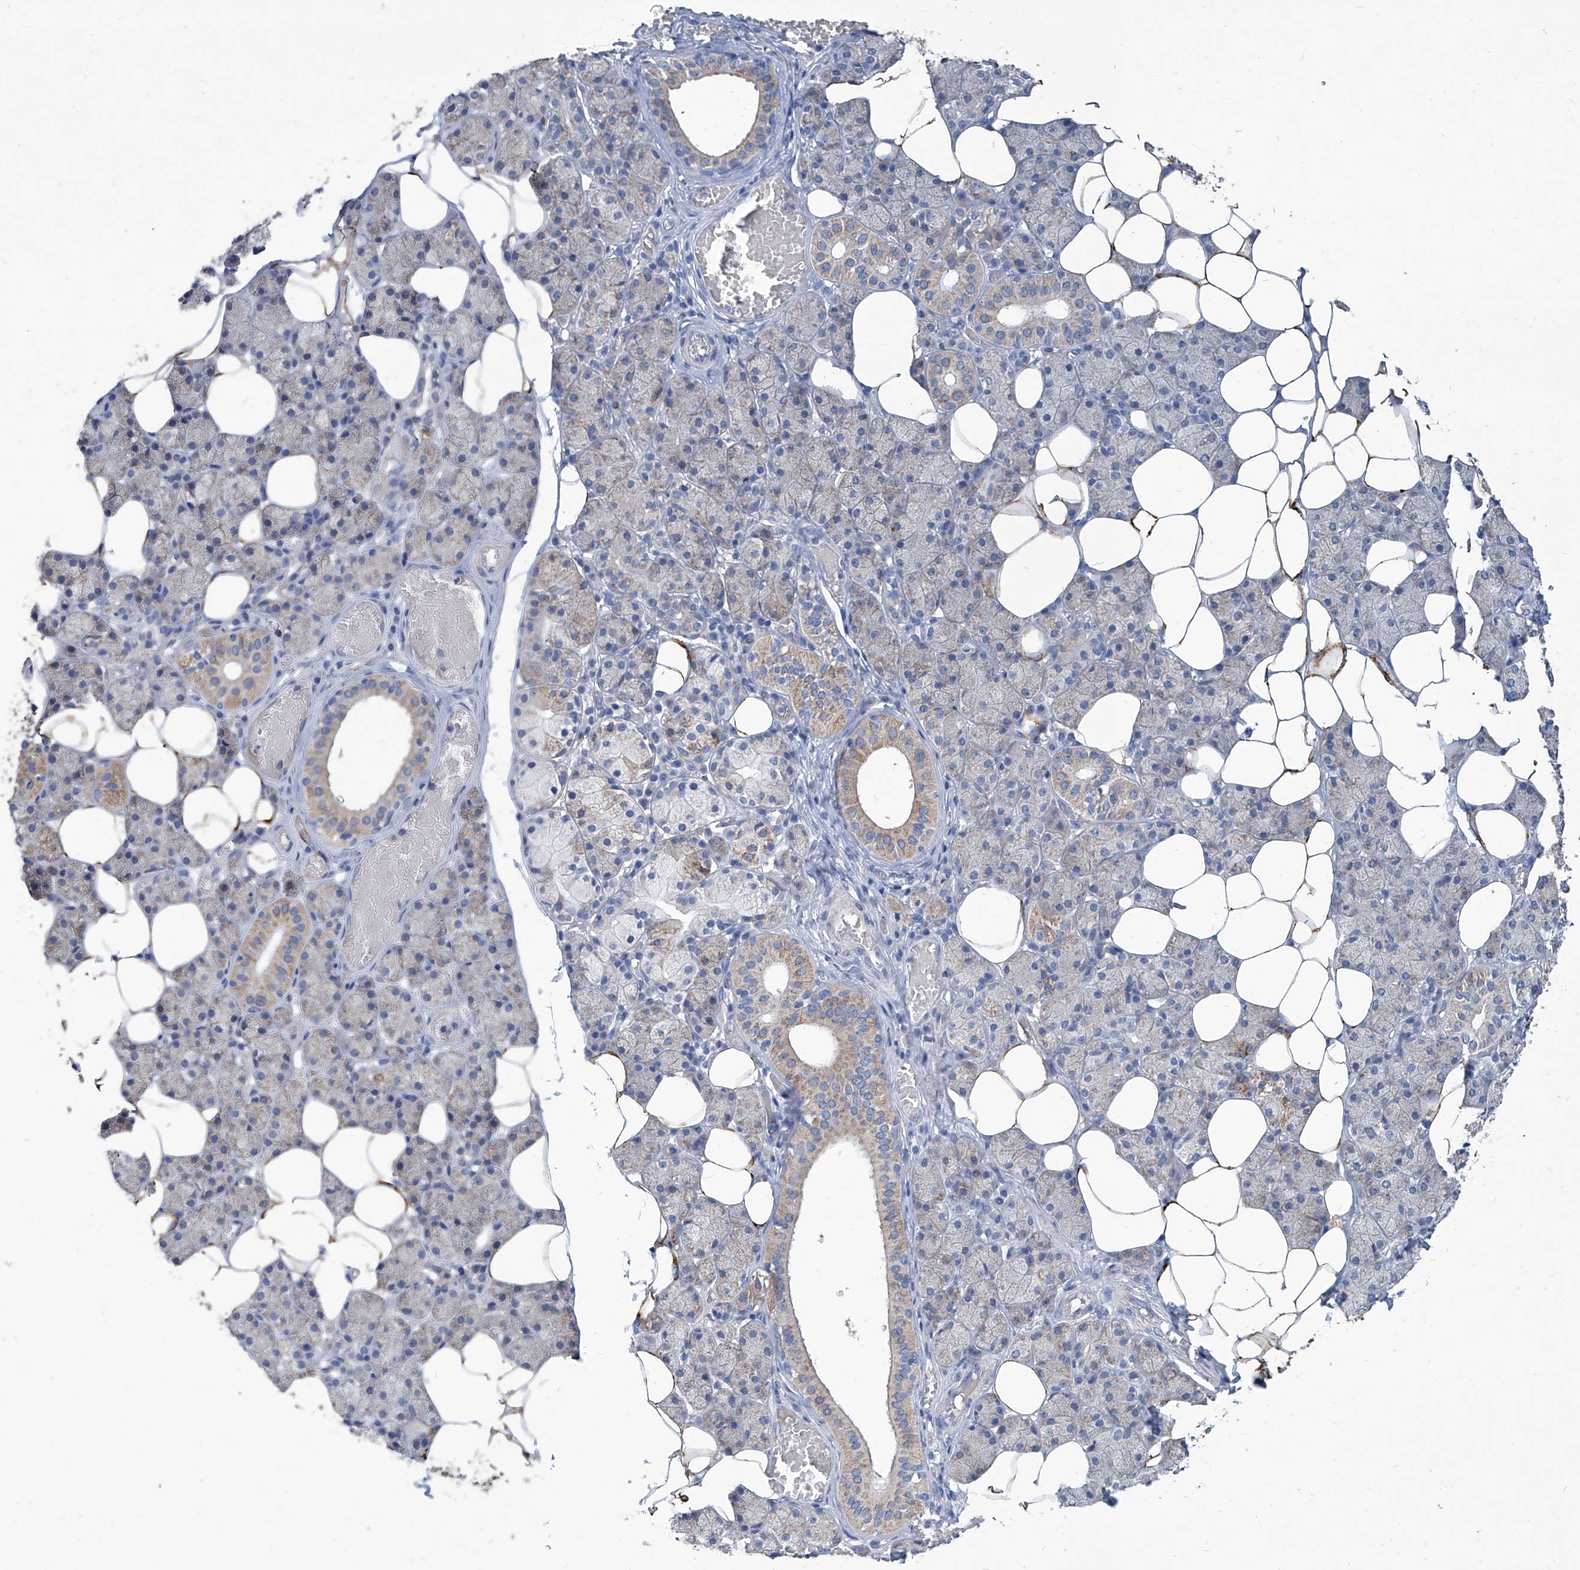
{"staining": {"intensity": "weak", "quantity": "25%-75%", "location": "cytoplasmic/membranous"}, "tissue": "salivary gland", "cell_type": "Glandular cells", "image_type": "normal", "snomed": [{"axis": "morphology", "description": "Normal tissue, NOS"}, {"axis": "topography", "description": "Salivary gland"}], "caption": "A brown stain shows weak cytoplasmic/membranous positivity of a protein in glandular cells of benign salivary gland.", "gene": "MTARC1", "patient": {"sex": "female", "age": 33}}